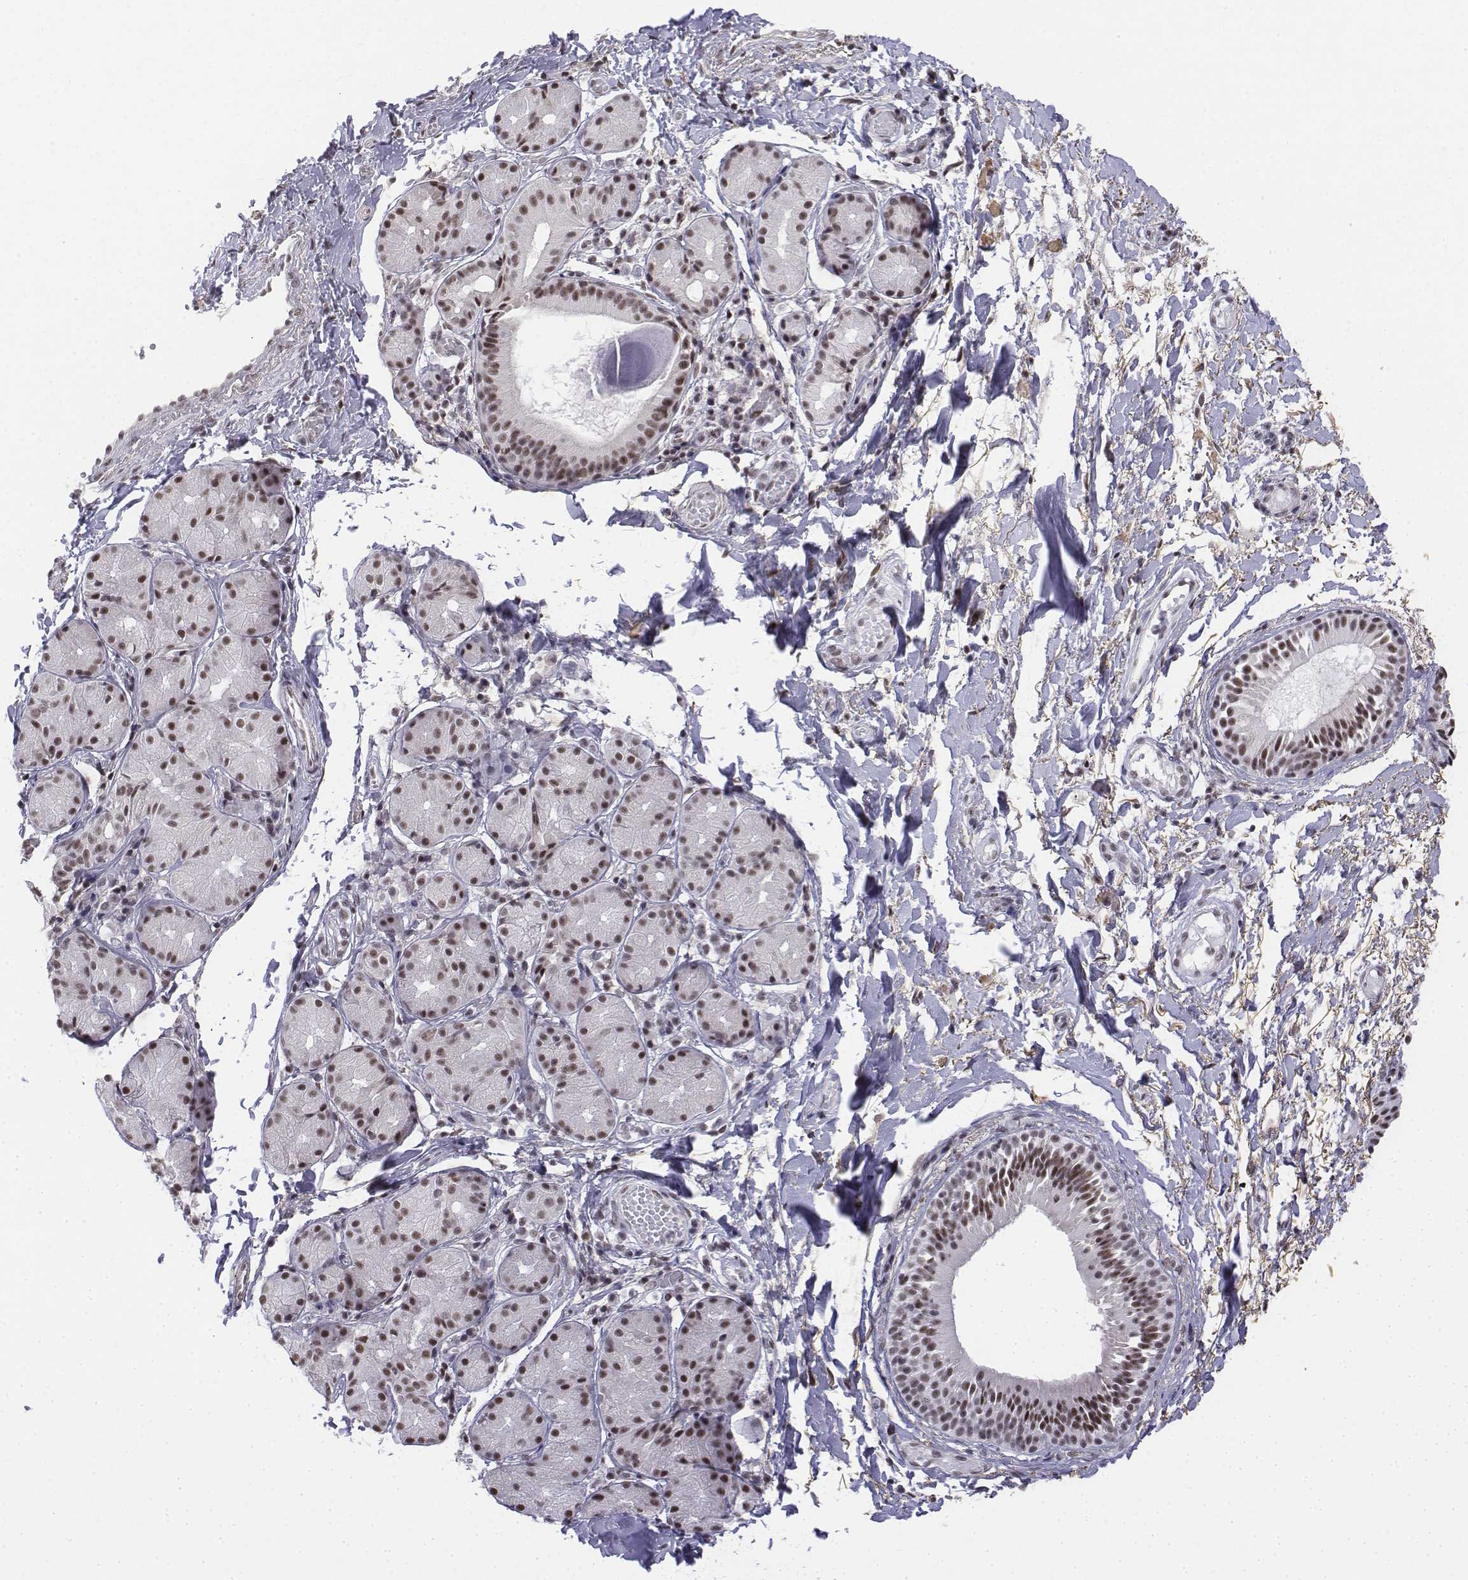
{"staining": {"intensity": "strong", "quantity": ">75%", "location": "nuclear"}, "tissue": "nasopharynx", "cell_type": "Respiratory epithelial cells", "image_type": "normal", "snomed": [{"axis": "morphology", "description": "Normal tissue, NOS"}, {"axis": "morphology", "description": "Basal cell carcinoma"}, {"axis": "topography", "description": "Cartilage tissue"}, {"axis": "topography", "description": "Nasopharynx"}, {"axis": "topography", "description": "Oral tissue"}], "caption": "IHC staining of normal nasopharynx, which shows high levels of strong nuclear staining in about >75% of respiratory epithelial cells indicating strong nuclear protein positivity. The staining was performed using DAB (brown) for protein detection and nuclei were counterstained in hematoxylin (blue).", "gene": "SETD1A", "patient": {"sex": "female", "age": 77}}